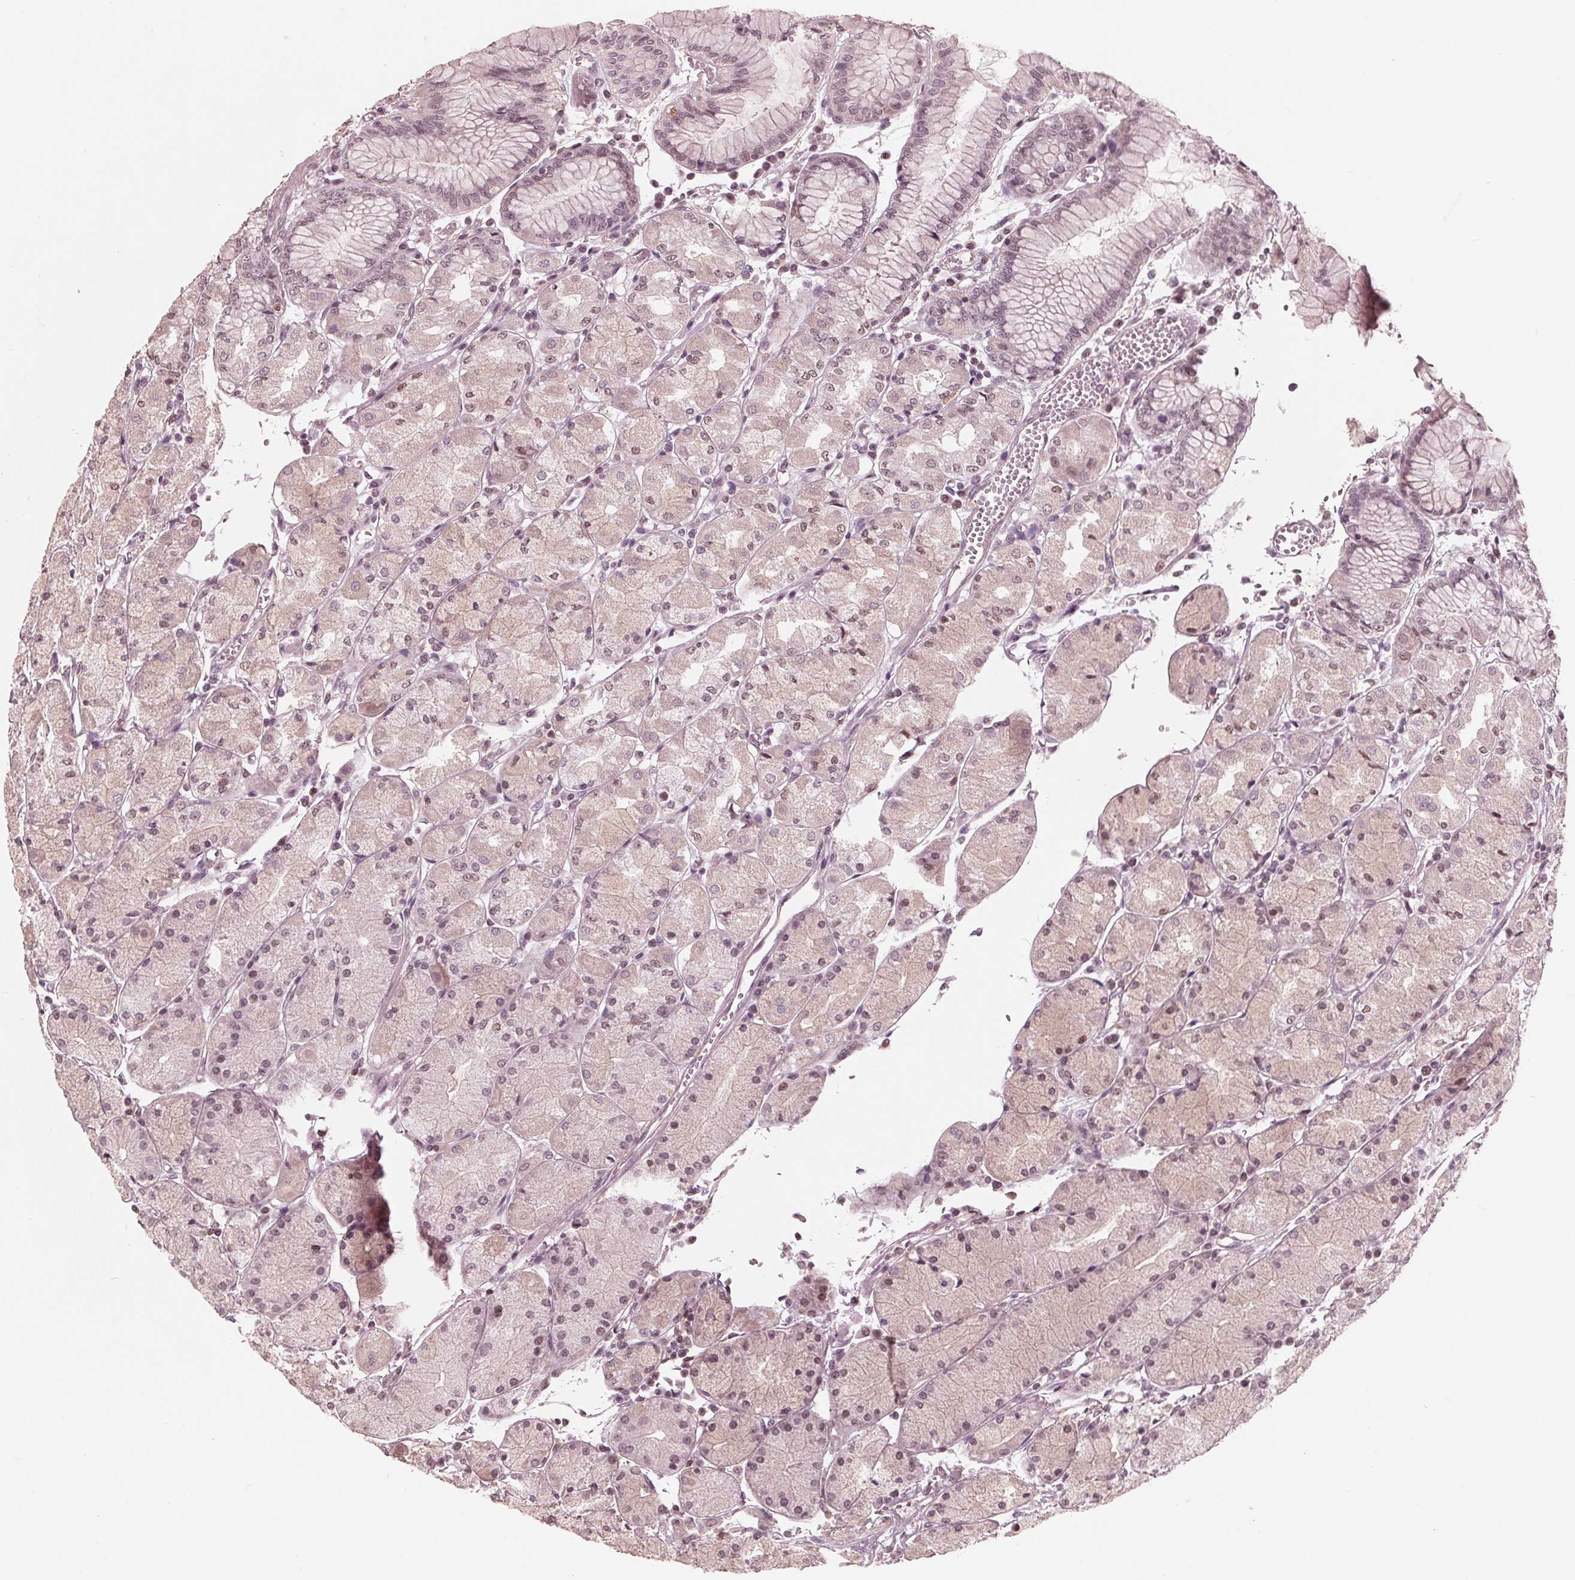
{"staining": {"intensity": "weak", "quantity": "<25%", "location": "cytoplasmic/membranous,nuclear"}, "tissue": "stomach", "cell_type": "Glandular cells", "image_type": "normal", "snomed": [{"axis": "morphology", "description": "Normal tissue, NOS"}, {"axis": "topography", "description": "Stomach, upper"}], "caption": "Micrograph shows no significant protein positivity in glandular cells of normal stomach. Brightfield microscopy of immunohistochemistry stained with DAB (brown) and hematoxylin (blue), captured at high magnification.", "gene": "ING3", "patient": {"sex": "male", "age": 69}}